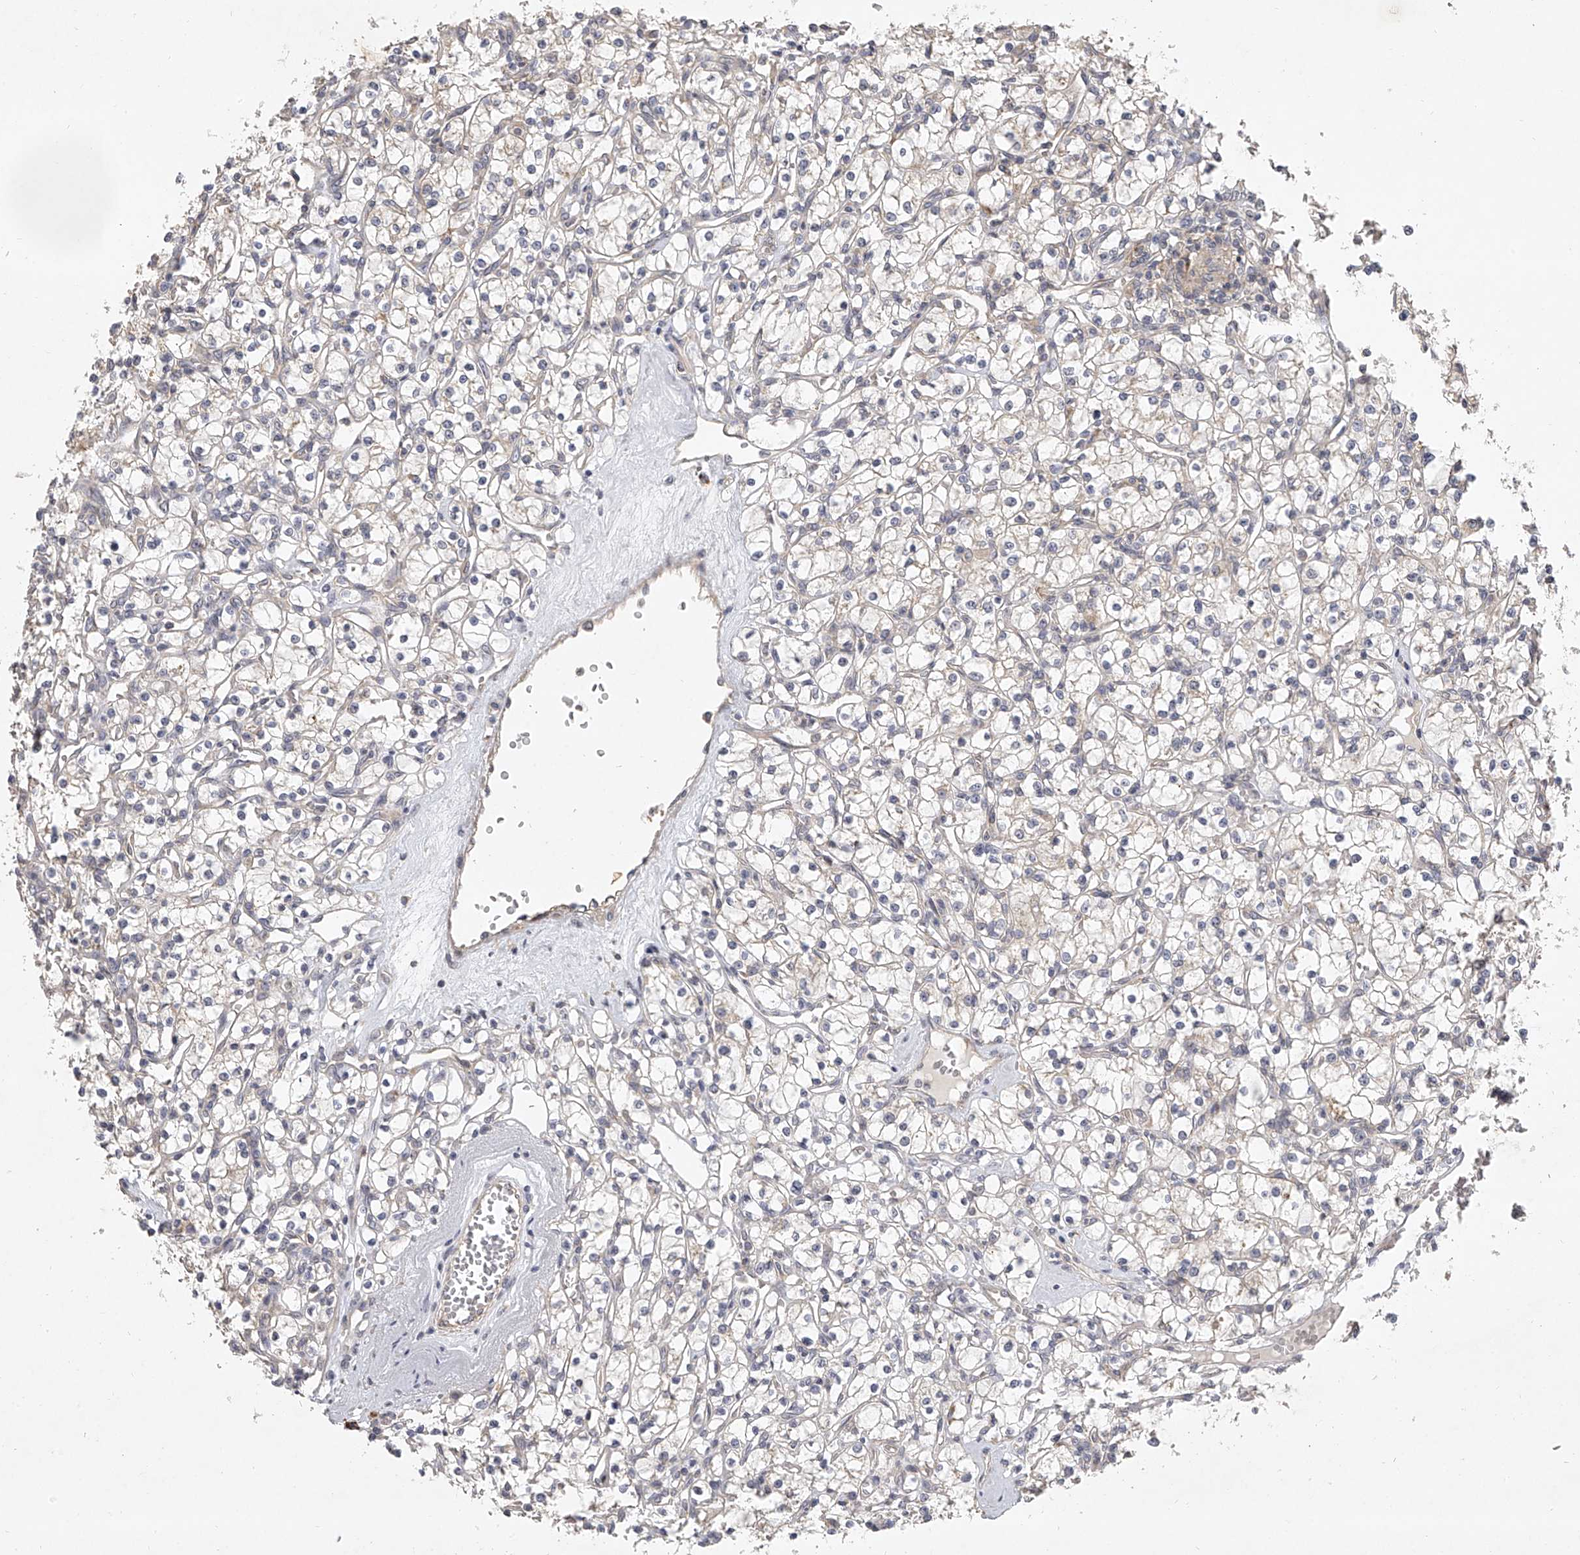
{"staining": {"intensity": "negative", "quantity": "none", "location": "none"}, "tissue": "renal cancer", "cell_type": "Tumor cells", "image_type": "cancer", "snomed": [{"axis": "morphology", "description": "Adenocarcinoma, NOS"}, {"axis": "topography", "description": "Kidney"}], "caption": "Tumor cells show no significant expression in renal adenocarcinoma.", "gene": "DOCK9", "patient": {"sex": "female", "age": 59}}